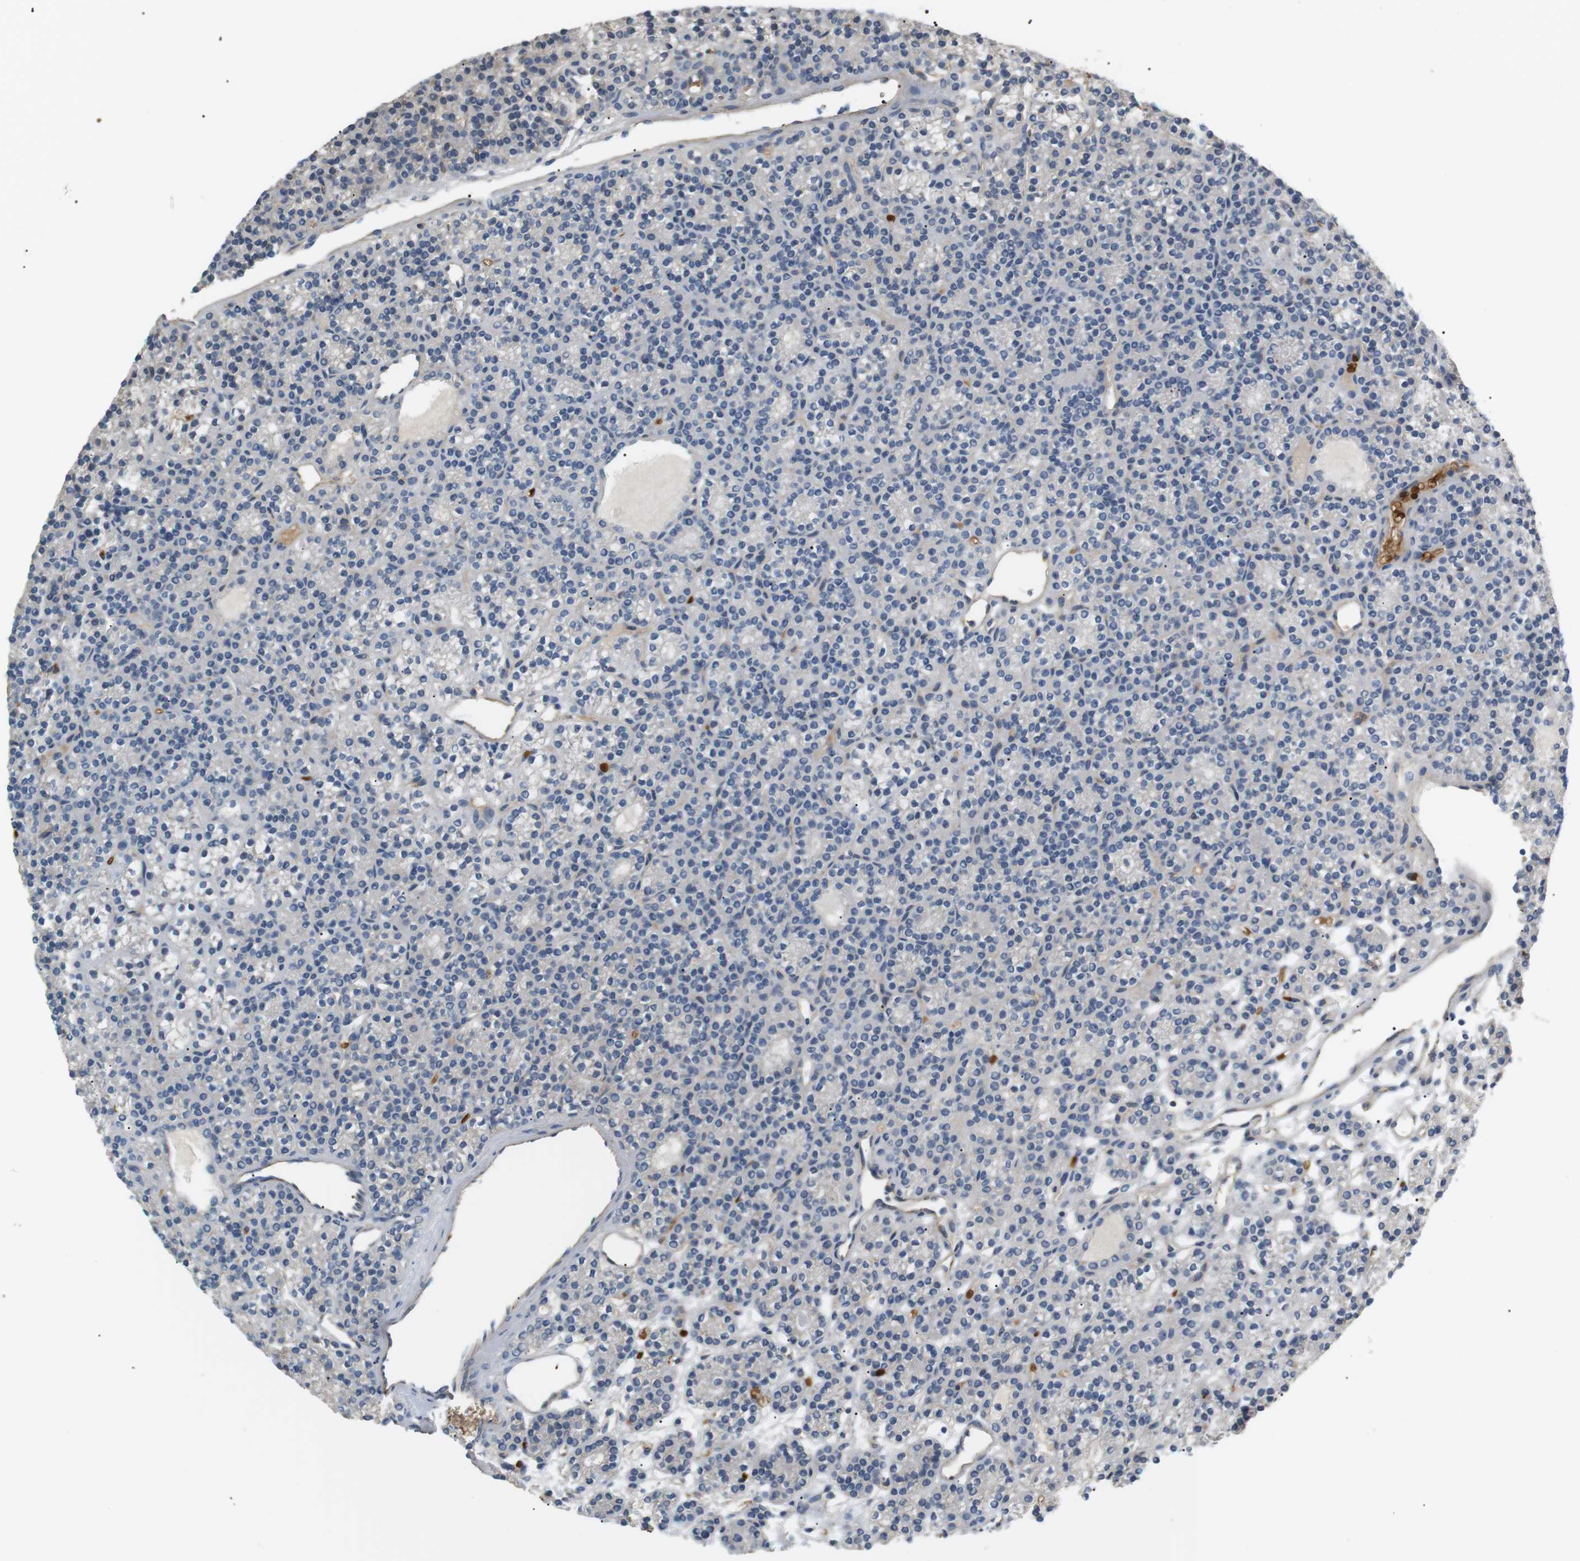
{"staining": {"intensity": "weak", "quantity": "<25%", "location": "cytoplasmic/membranous"}, "tissue": "parathyroid gland", "cell_type": "Glandular cells", "image_type": "normal", "snomed": [{"axis": "morphology", "description": "Normal tissue, NOS"}, {"axis": "morphology", "description": "Adenoma, NOS"}, {"axis": "topography", "description": "Parathyroid gland"}], "caption": "This histopathology image is of normal parathyroid gland stained with immunohistochemistry to label a protein in brown with the nuclei are counter-stained blue. There is no positivity in glandular cells.", "gene": "ADCY10", "patient": {"sex": "female", "age": 64}}